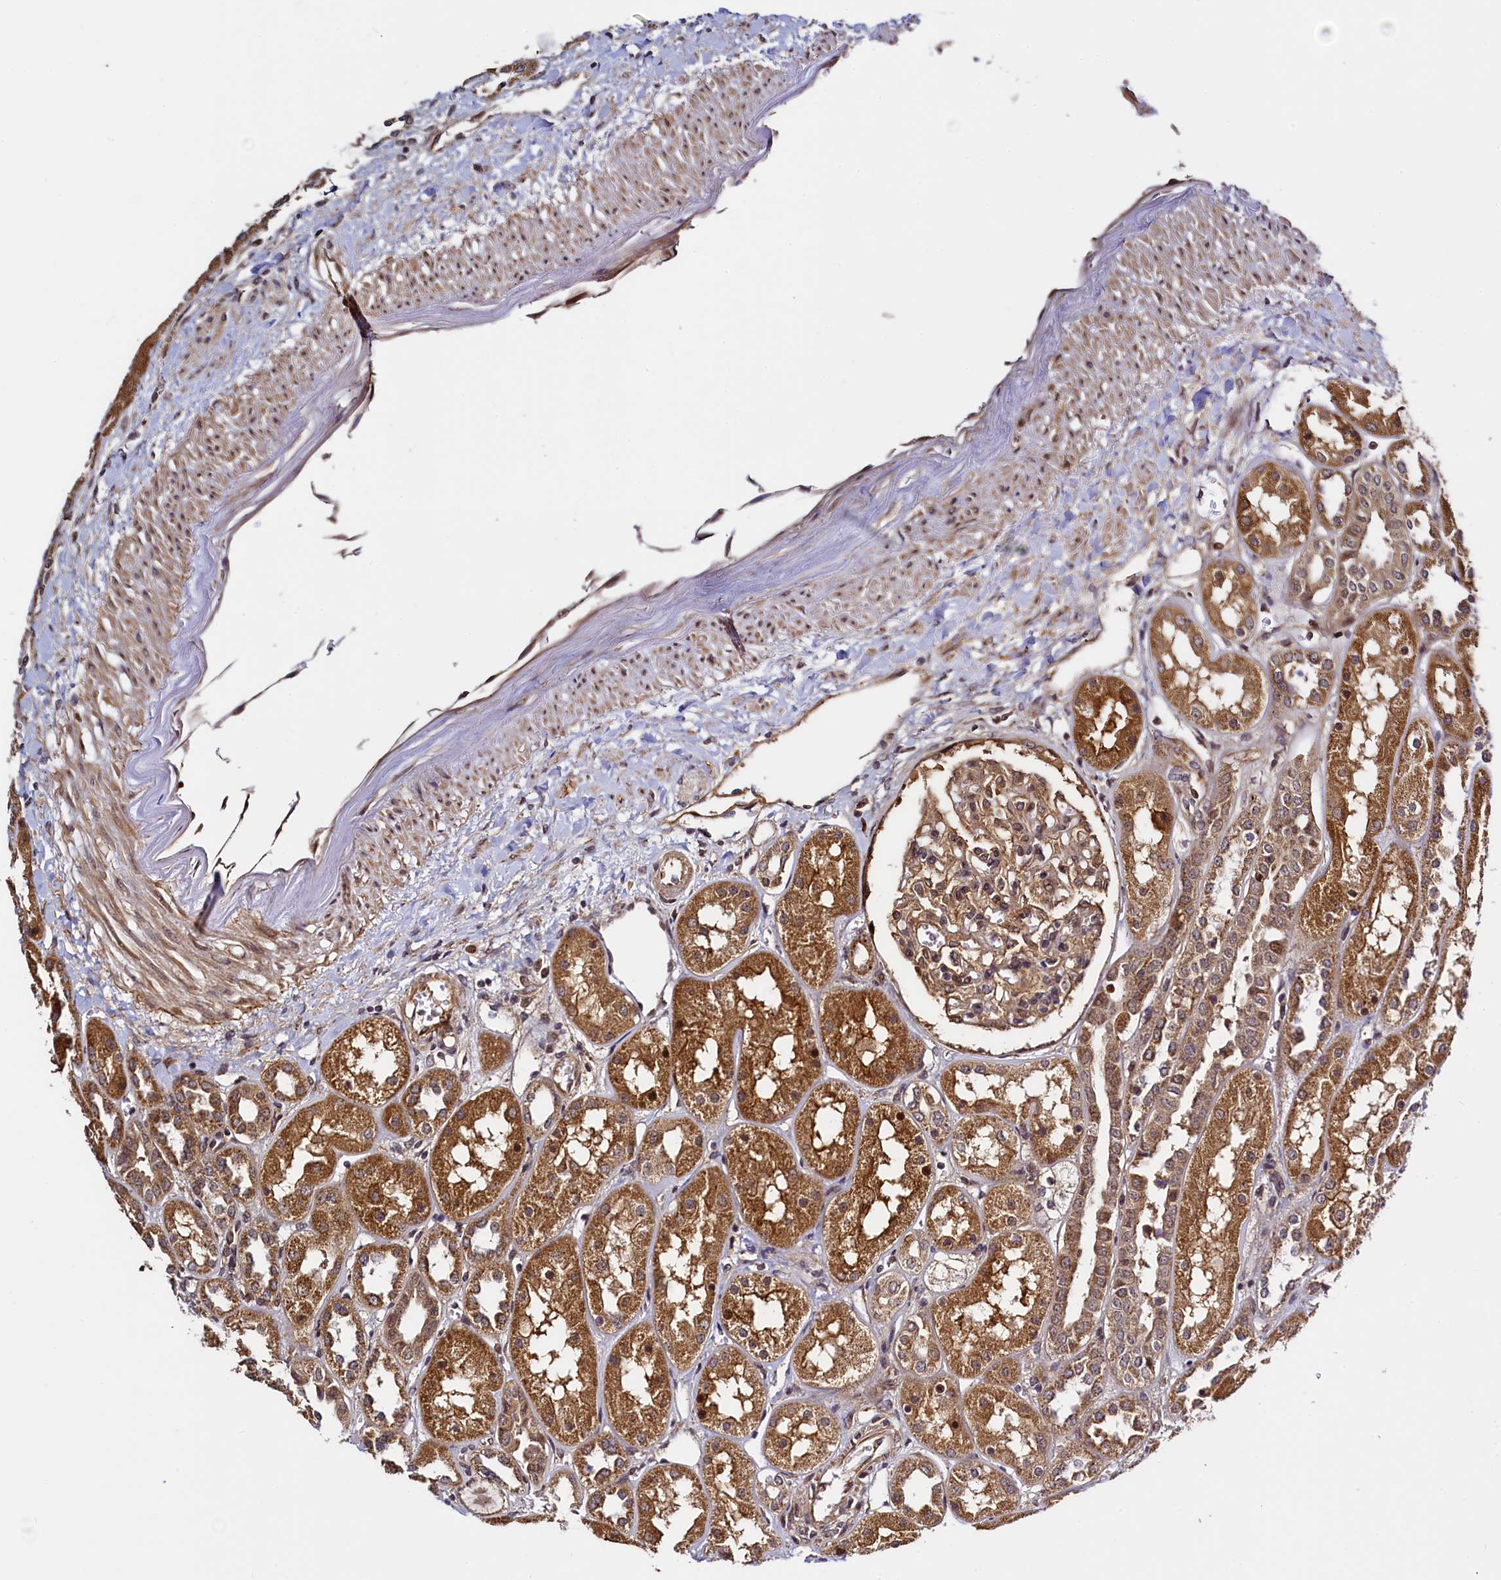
{"staining": {"intensity": "moderate", "quantity": ">75%", "location": "cytoplasmic/membranous,nuclear"}, "tissue": "kidney", "cell_type": "Cells in glomeruli", "image_type": "normal", "snomed": [{"axis": "morphology", "description": "Normal tissue, NOS"}, {"axis": "topography", "description": "Kidney"}], "caption": "IHC histopathology image of normal kidney: kidney stained using immunohistochemistry shows medium levels of moderate protein expression localized specifically in the cytoplasmic/membranous,nuclear of cells in glomeruli, appearing as a cytoplasmic/membranous,nuclear brown color.", "gene": "RBFA", "patient": {"sex": "male", "age": 70}}